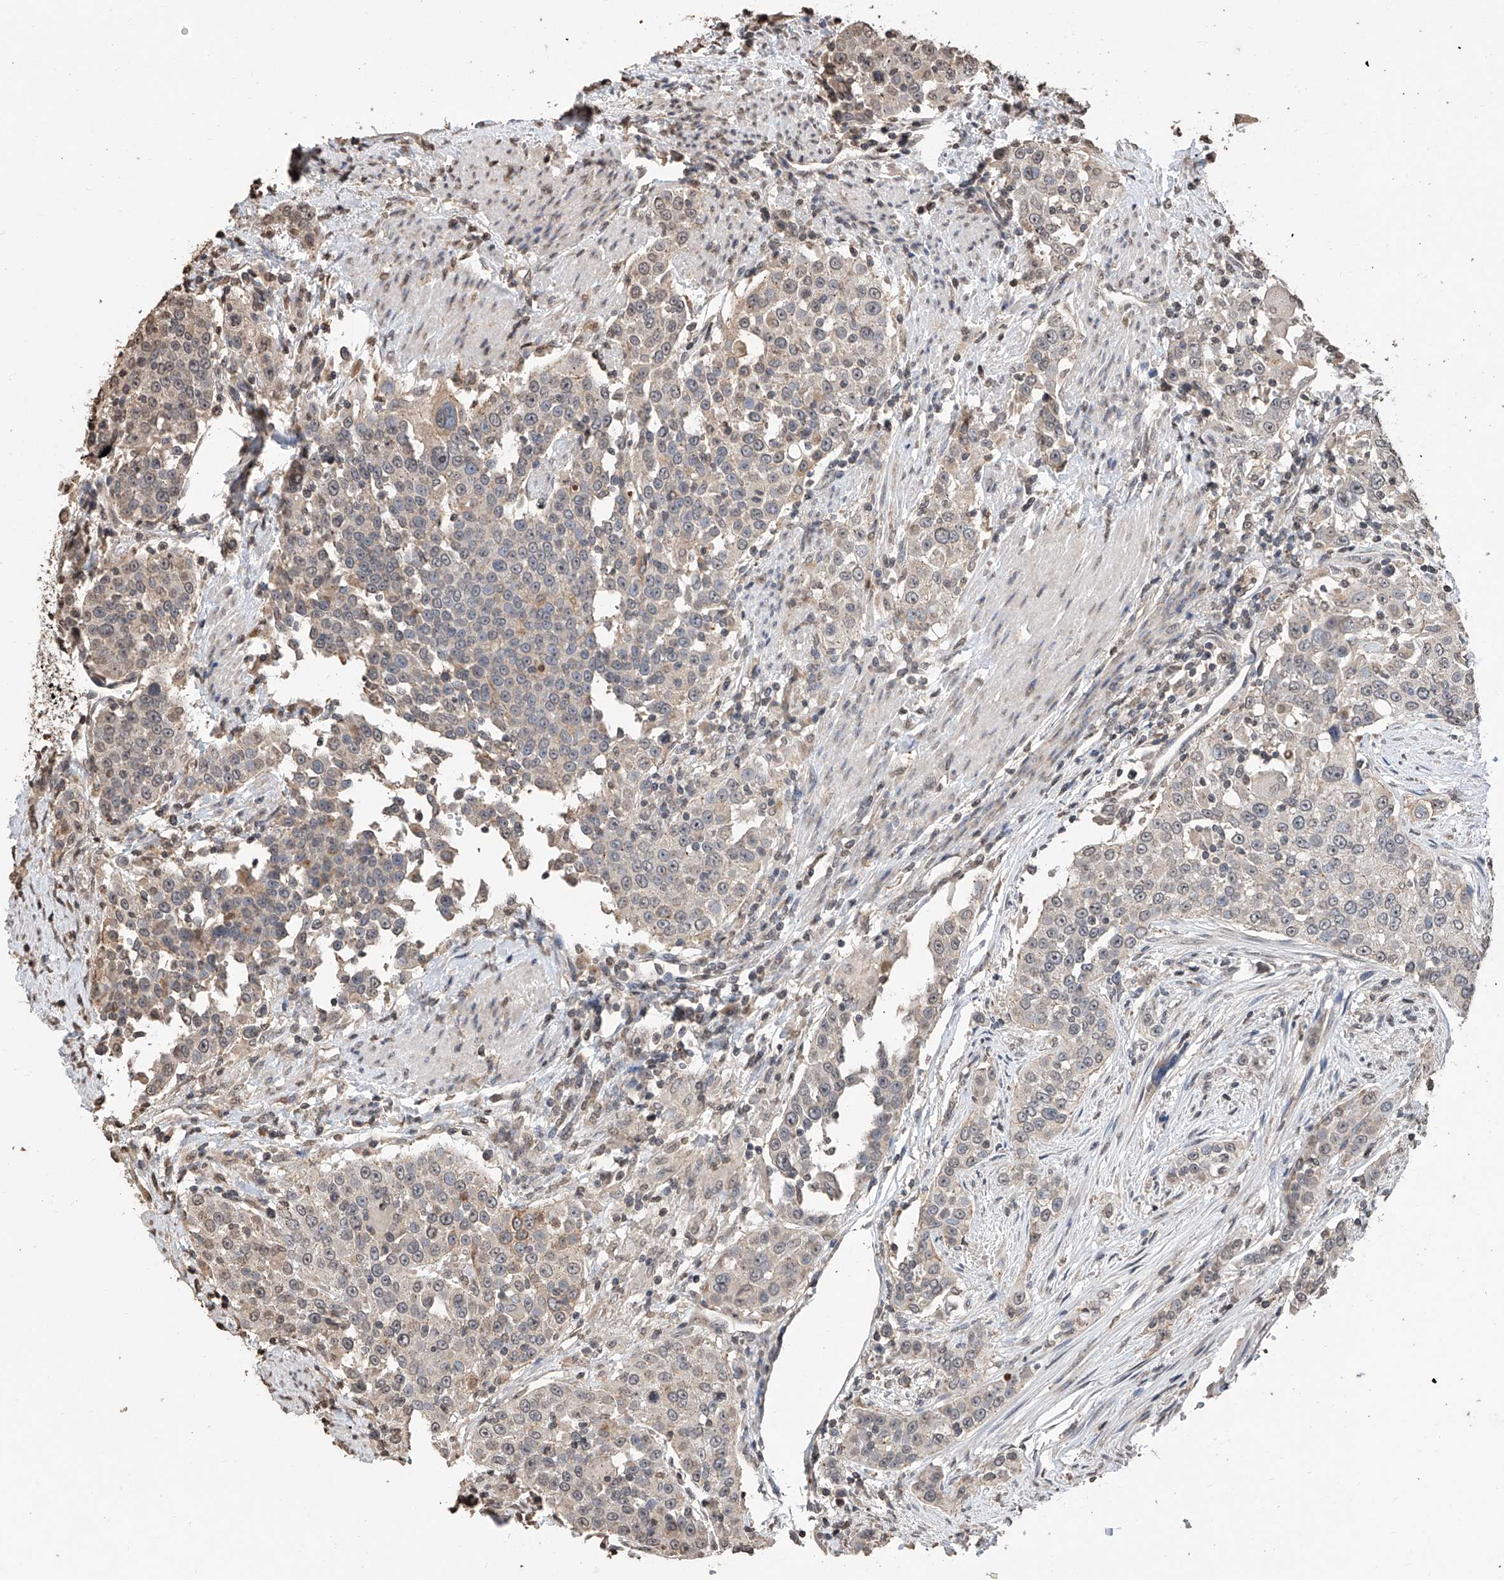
{"staining": {"intensity": "negative", "quantity": "none", "location": "none"}, "tissue": "urothelial cancer", "cell_type": "Tumor cells", "image_type": "cancer", "snomed": [{"axis": "morphology", "description": "Urothelial carcinoma, High grade"}, {"axis": "topography", "description": "Urinary bladder"}], "caption": "High magnification brightfield microscopy of urothelial carcinoma (high-grade) stained with DAB (brown) and counterstained with hematoxylin (blue): tumor cells show no significant positivity.", "gene": "RP9", "patient": {"sex": "female", "age": 80}}